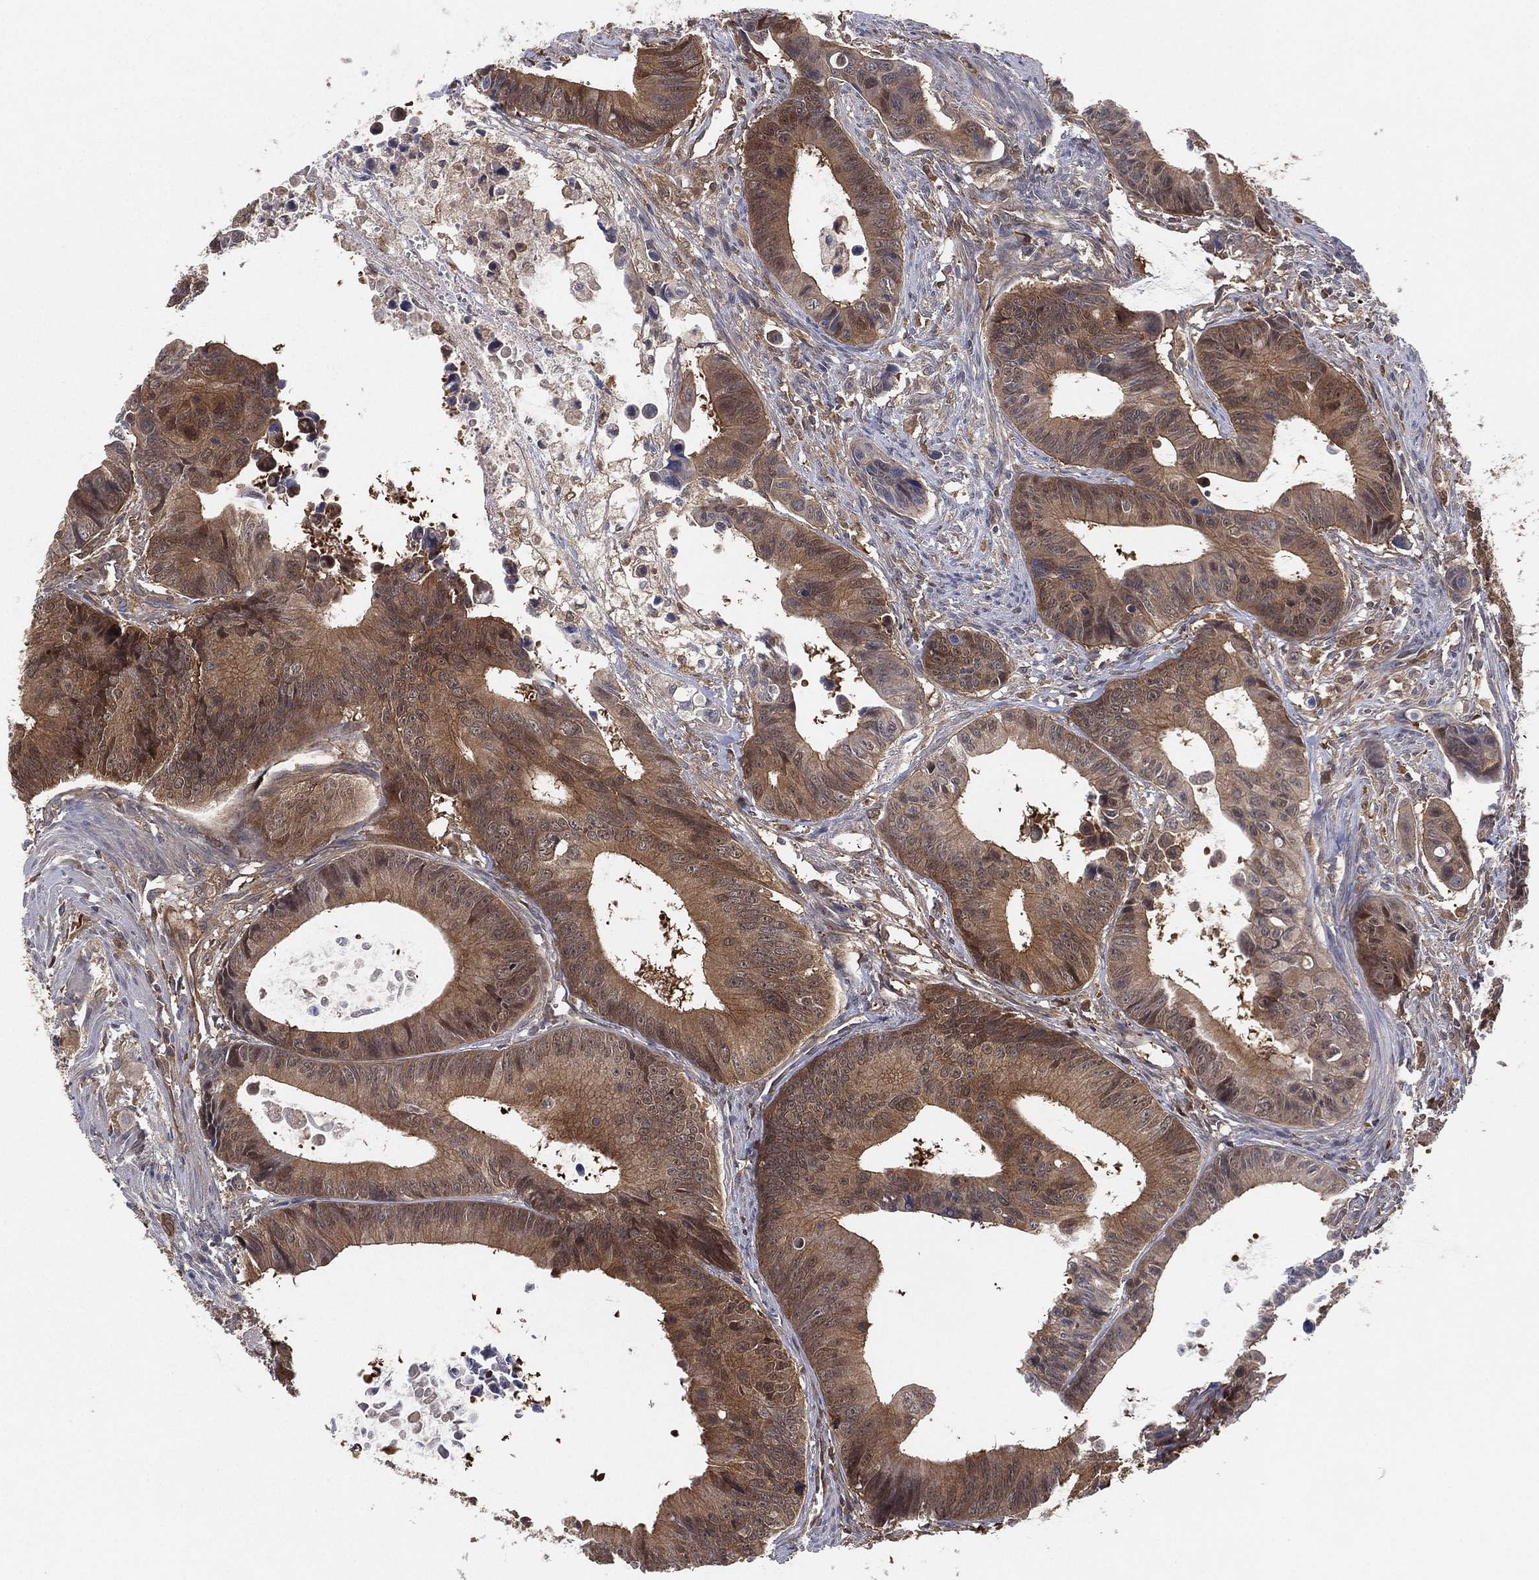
{"staining": {"intensity": "strong", "quantity": "25%-75%", "location": "cytoplasmic/membranous"}, "tissue": "colorectal cancer", "cell_type": "Tumor cells", "image_type": "cancer", "snomed": [{"axis": "morphology", "description": "Adenocarcinoma, NOS"}, {"axis": "topography", "description": "Colon"}], "caption": "Immunohistochemical staining of colorectal adenocarcinoma exhibits high levels of strong cytoplasmic/membranous protein expression in about 25%-75% of tumor cells.", "gene": "PSMG4", "patient": {"sex": "female", "age": 87}}